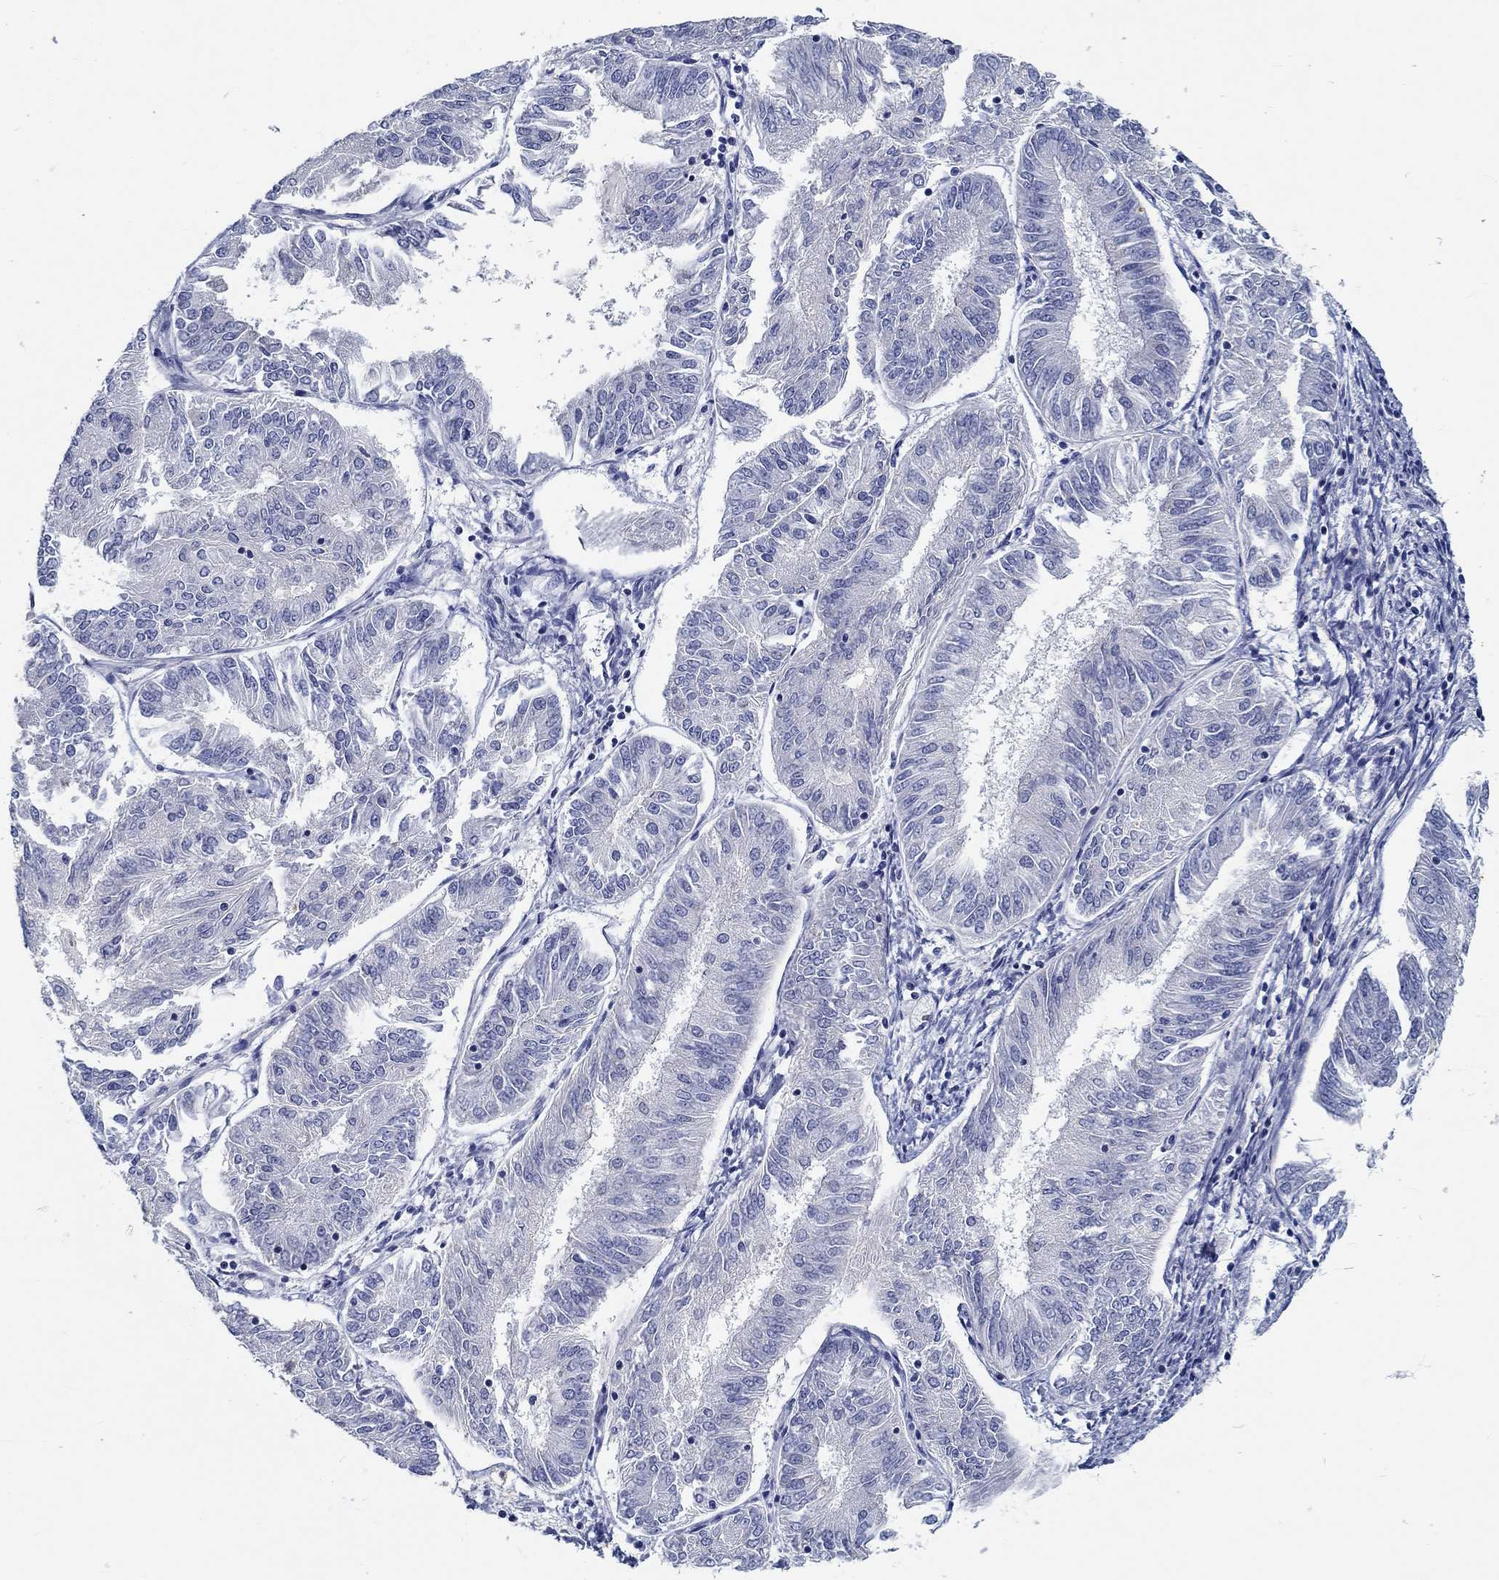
{"staining": {"intensity": "negative", "quantity": "none", "location": "none"}, "tissue": "endometrial cancer", "cell_type": "Tumor cells", "image_type": "cancer", "snomed": [{"axis": "morphology", "description": "Adenocarcinoma, NOS"}, {"axis": "topography", "description": "Endometrium"}], "caption": "Human endometrial cancer stained for a protein using immunohistochemistry (IHC) demonstrates no staining in tumor cells.", "gene": "MYBPC1", "patient": {"sex": "female", "age": 58}}